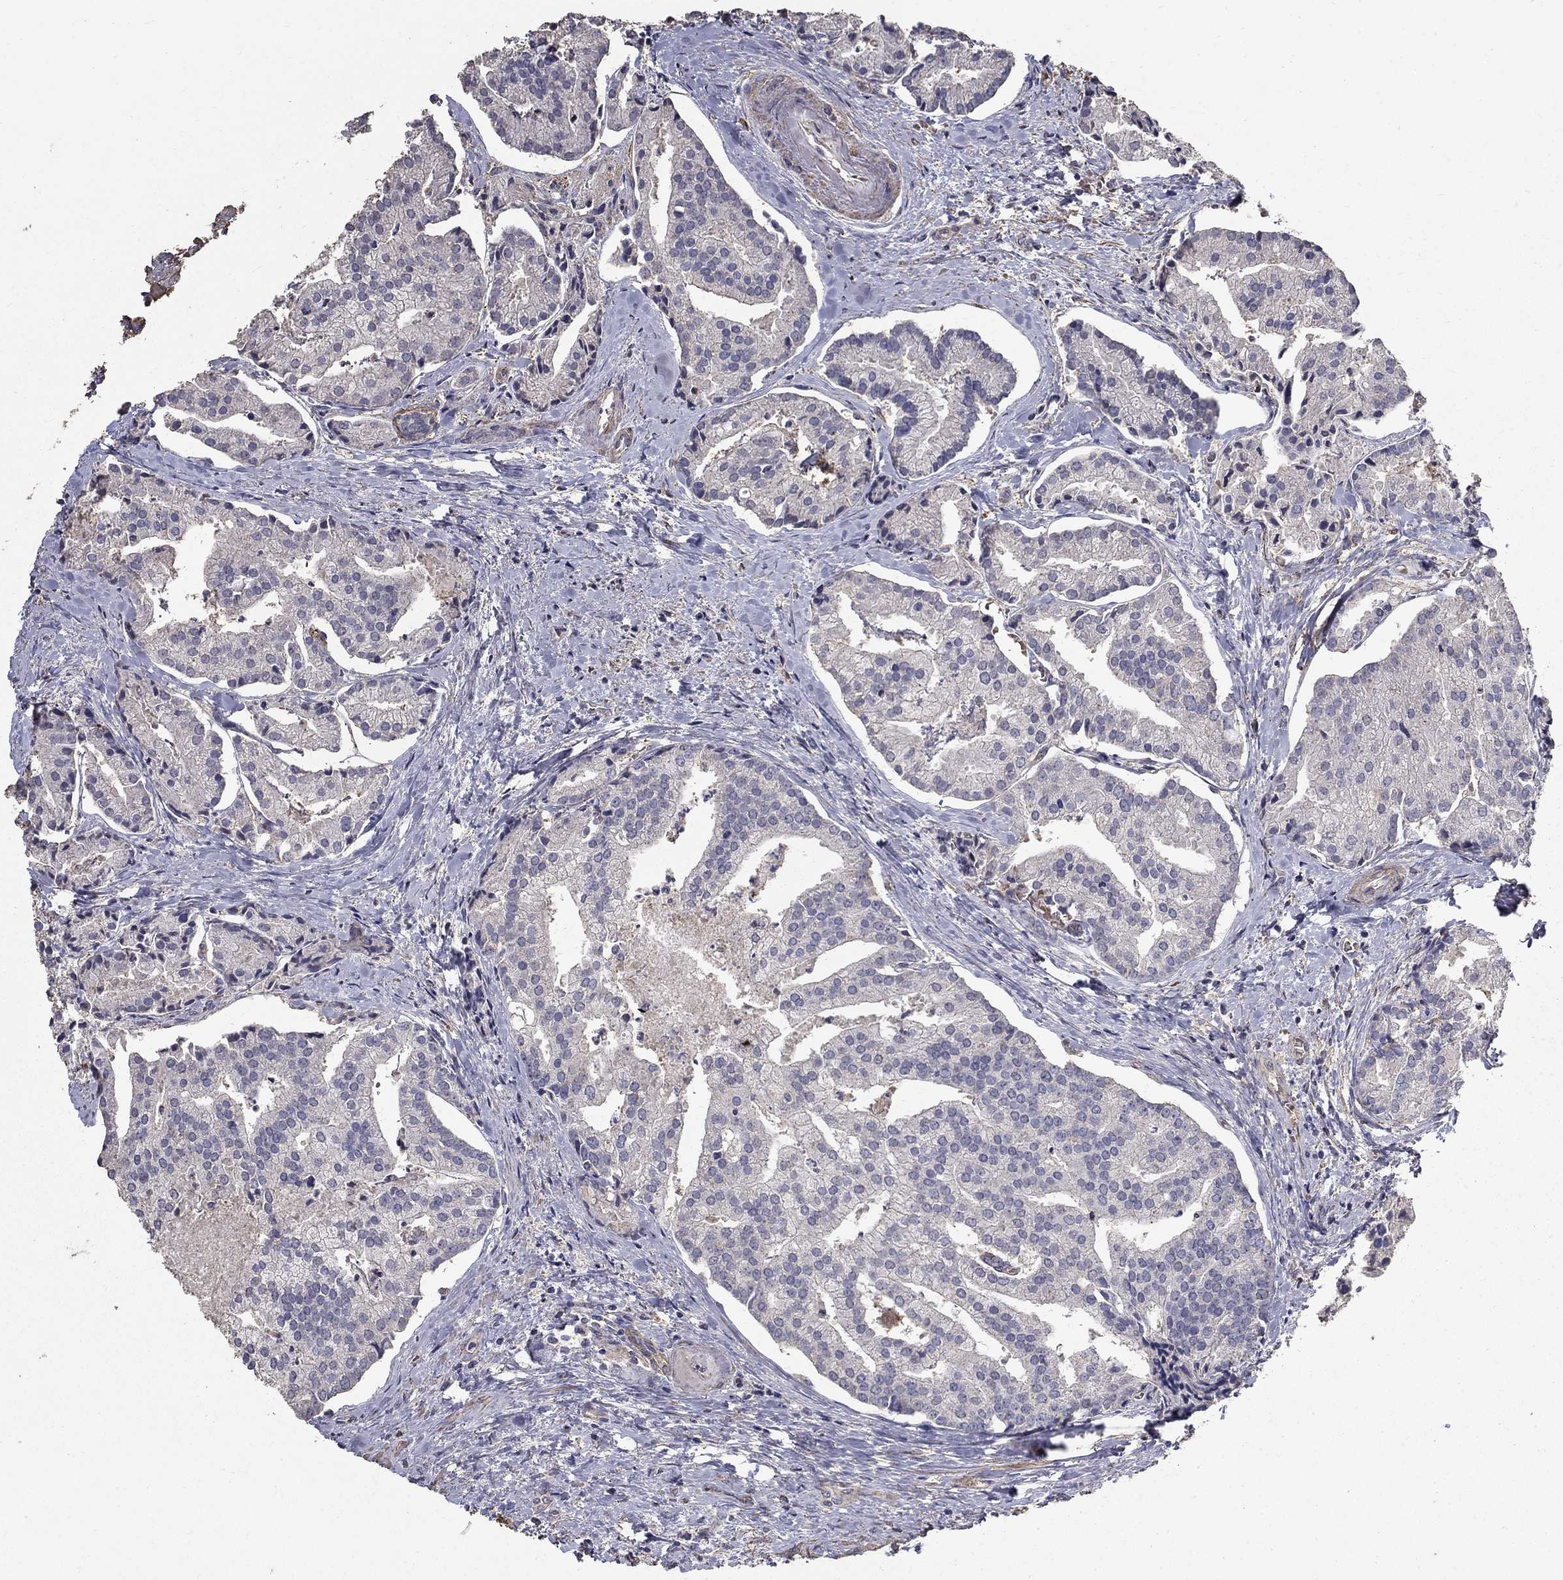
{"staining": {"intensity": "negative", "quantity": "none", "location": "none"}, "tissue": "prostate cancer", "cell_type": "Tumor cells", "image_type": "cancer", "snomed": [{"axis": "morphology", "description": "Adenocarcinoma, NOS"}, {"axis": "topography", "description": "Prostate and seminal vesicle, NOS"}, {"axis": "topography", "description": "Prostate"}], "caption": "High power microscopy micrograph of an IHC micrograph of prostate adenocarcinoma, revealing no significant staining in tumor cells.", "gene": "MPP2", "patient": {"sex": "male", "age": 44}}